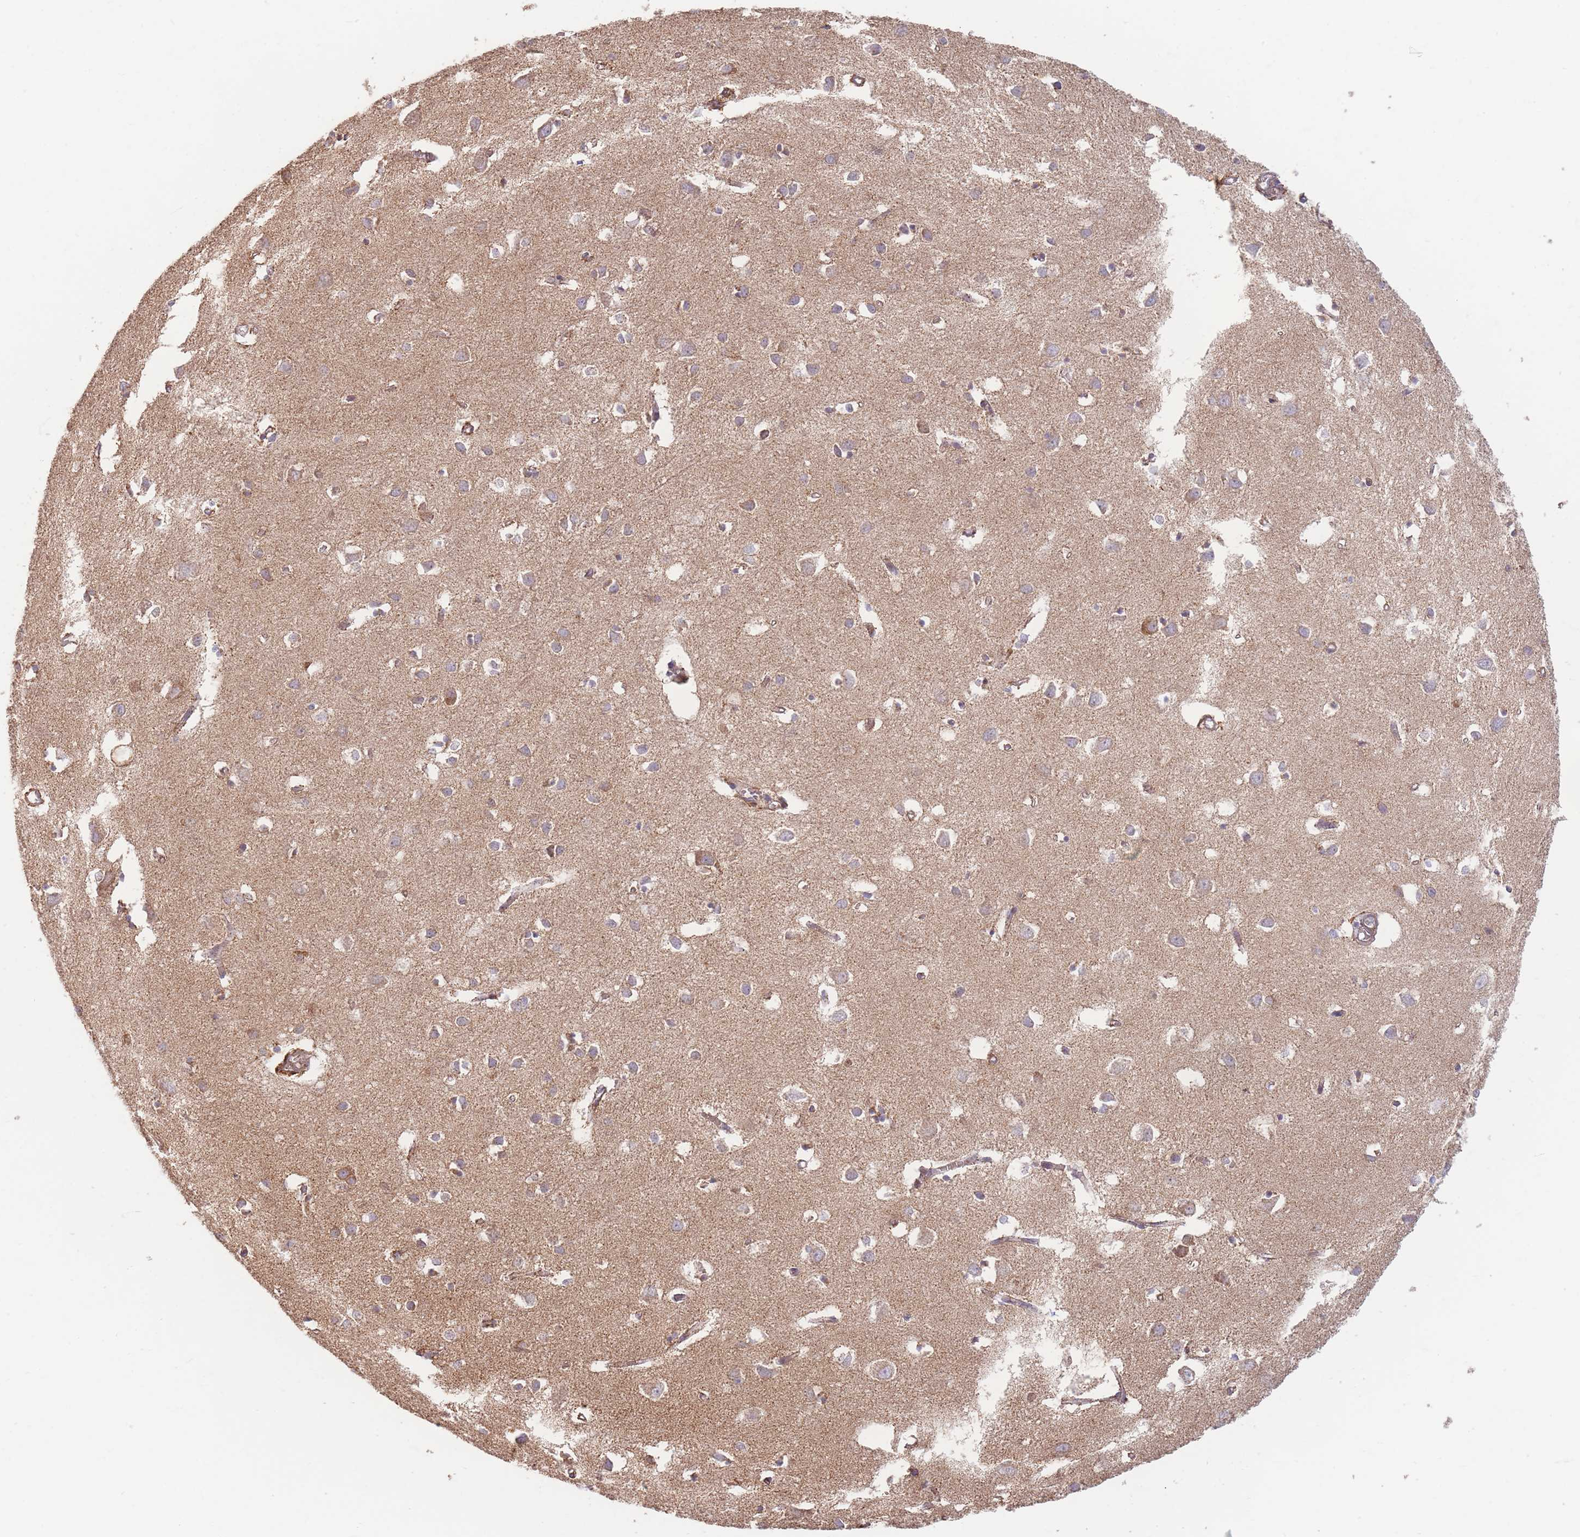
{"staining": {"intensity": "moderate", "quantity": "25%-75%", "location": "cytoplasmic/membranous"}, "tissue": "cerebral cortex", "cell_type": "Endothelial cells", "image_type": "normal", "snomed": [{"axis": "morphology", "description": "Normal tissue, NOS"}, {"axis": "topography", "description": "Cerebral cortex"}], "caption": "Immunohistochemistry (DAB (3,3'-diaminobenzidine)) staining of unremarkable cerebral cortex demonstrates moderate cytoplasmic/membranous protein positivity in about 25%-75% of endothelial cells. (brown staining indicates protein expression, while blue staining denotes nuclei).", "gene": "ESRP2", "patient": {"sex": "female", "age": 64}}